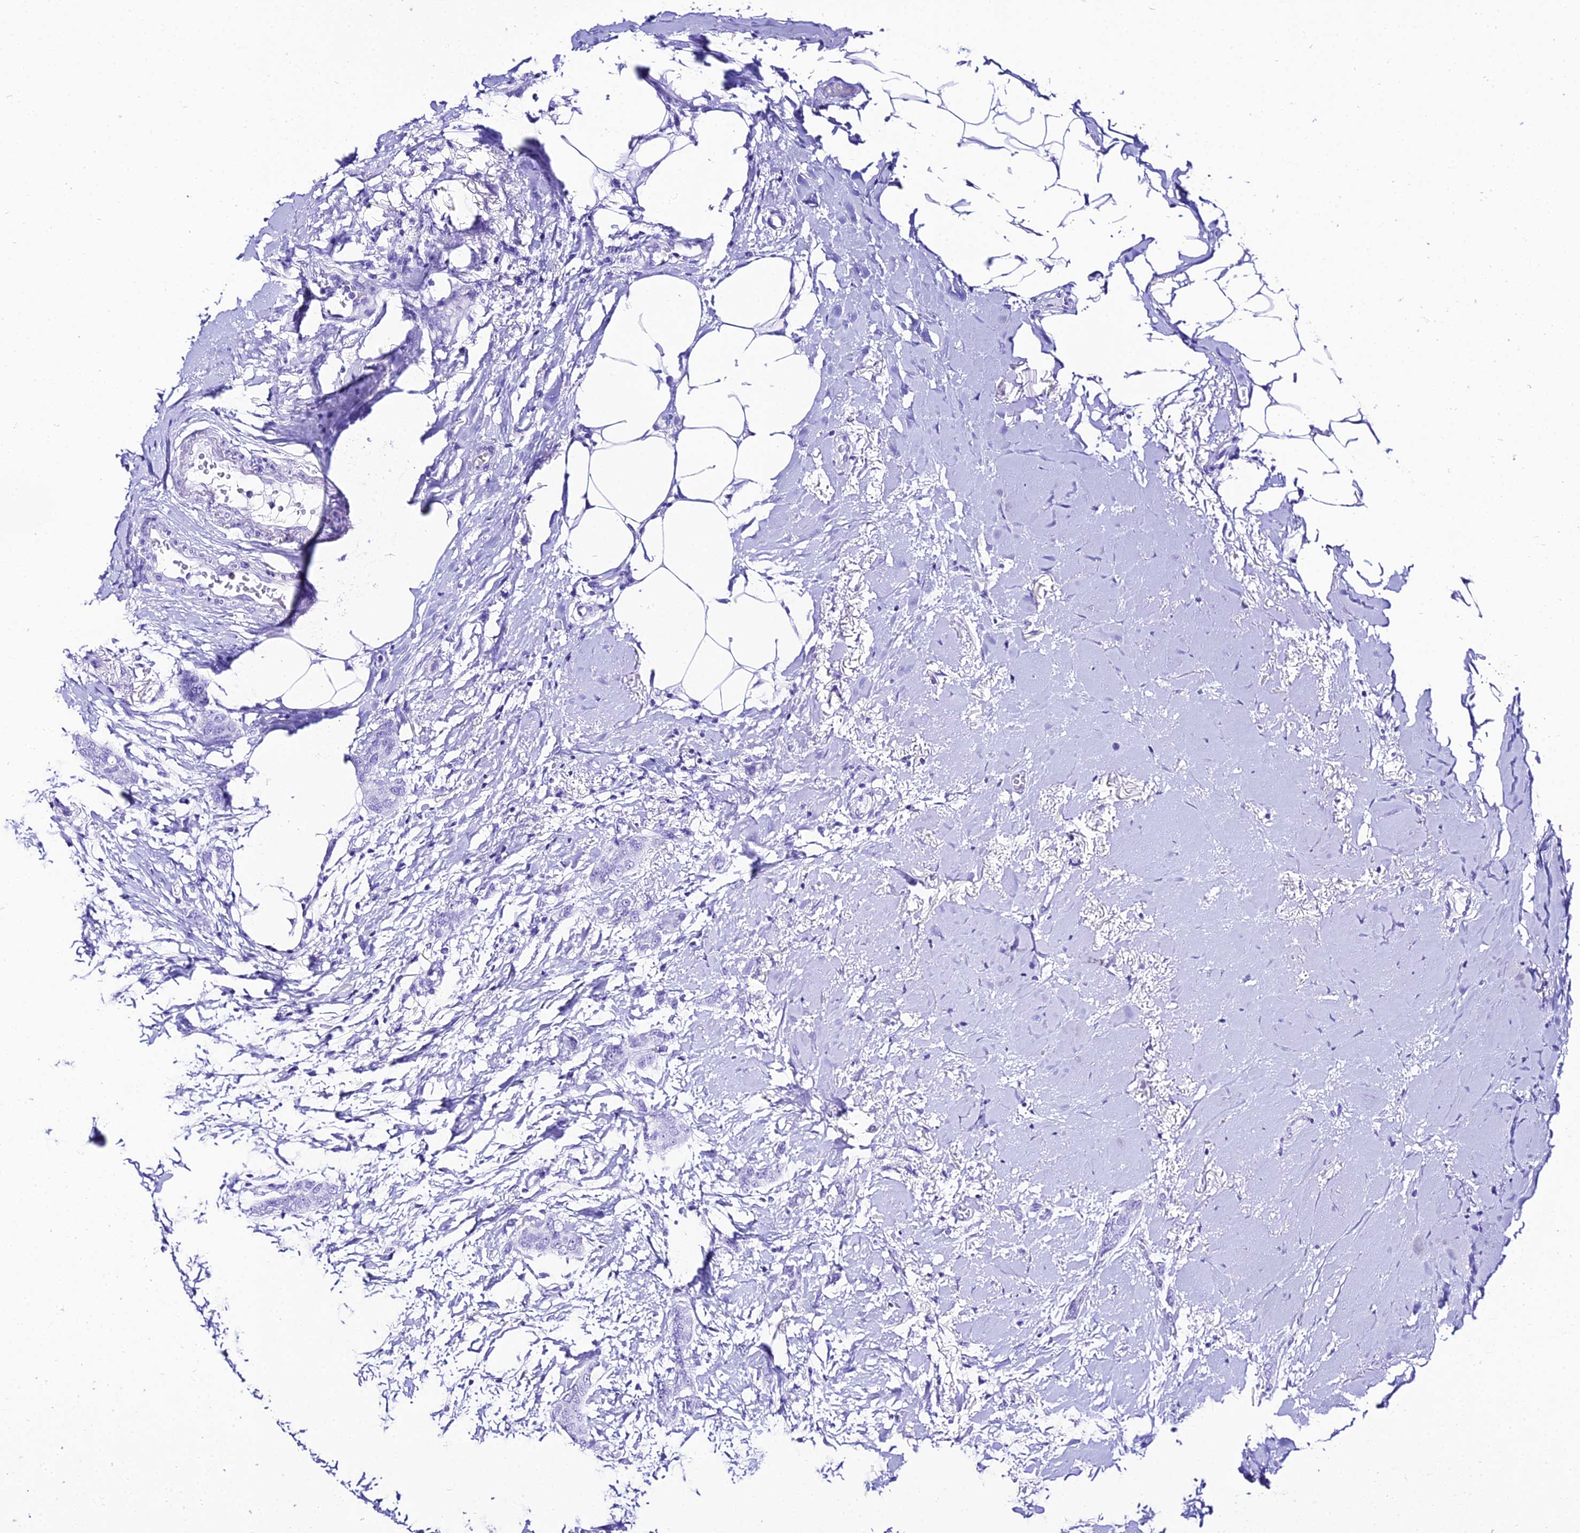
{"staining": {"intensity": "negative", "quantity": "none", "location": "none"}, "tissue": "breast cancer", "cell_type": "Tumor cells", "image_type": "cancer", "snomed": [{"axis": "morphology", "description": "Duct carcinoma"}, {"axis": "topography", "description": "Breast"}], "caption": "Tumor cells are negative for protein expression in human infiltrating ductal carcinoma (breast).", "gene": "TRMT44", "patient": {"sex": "female", "age": 72}}